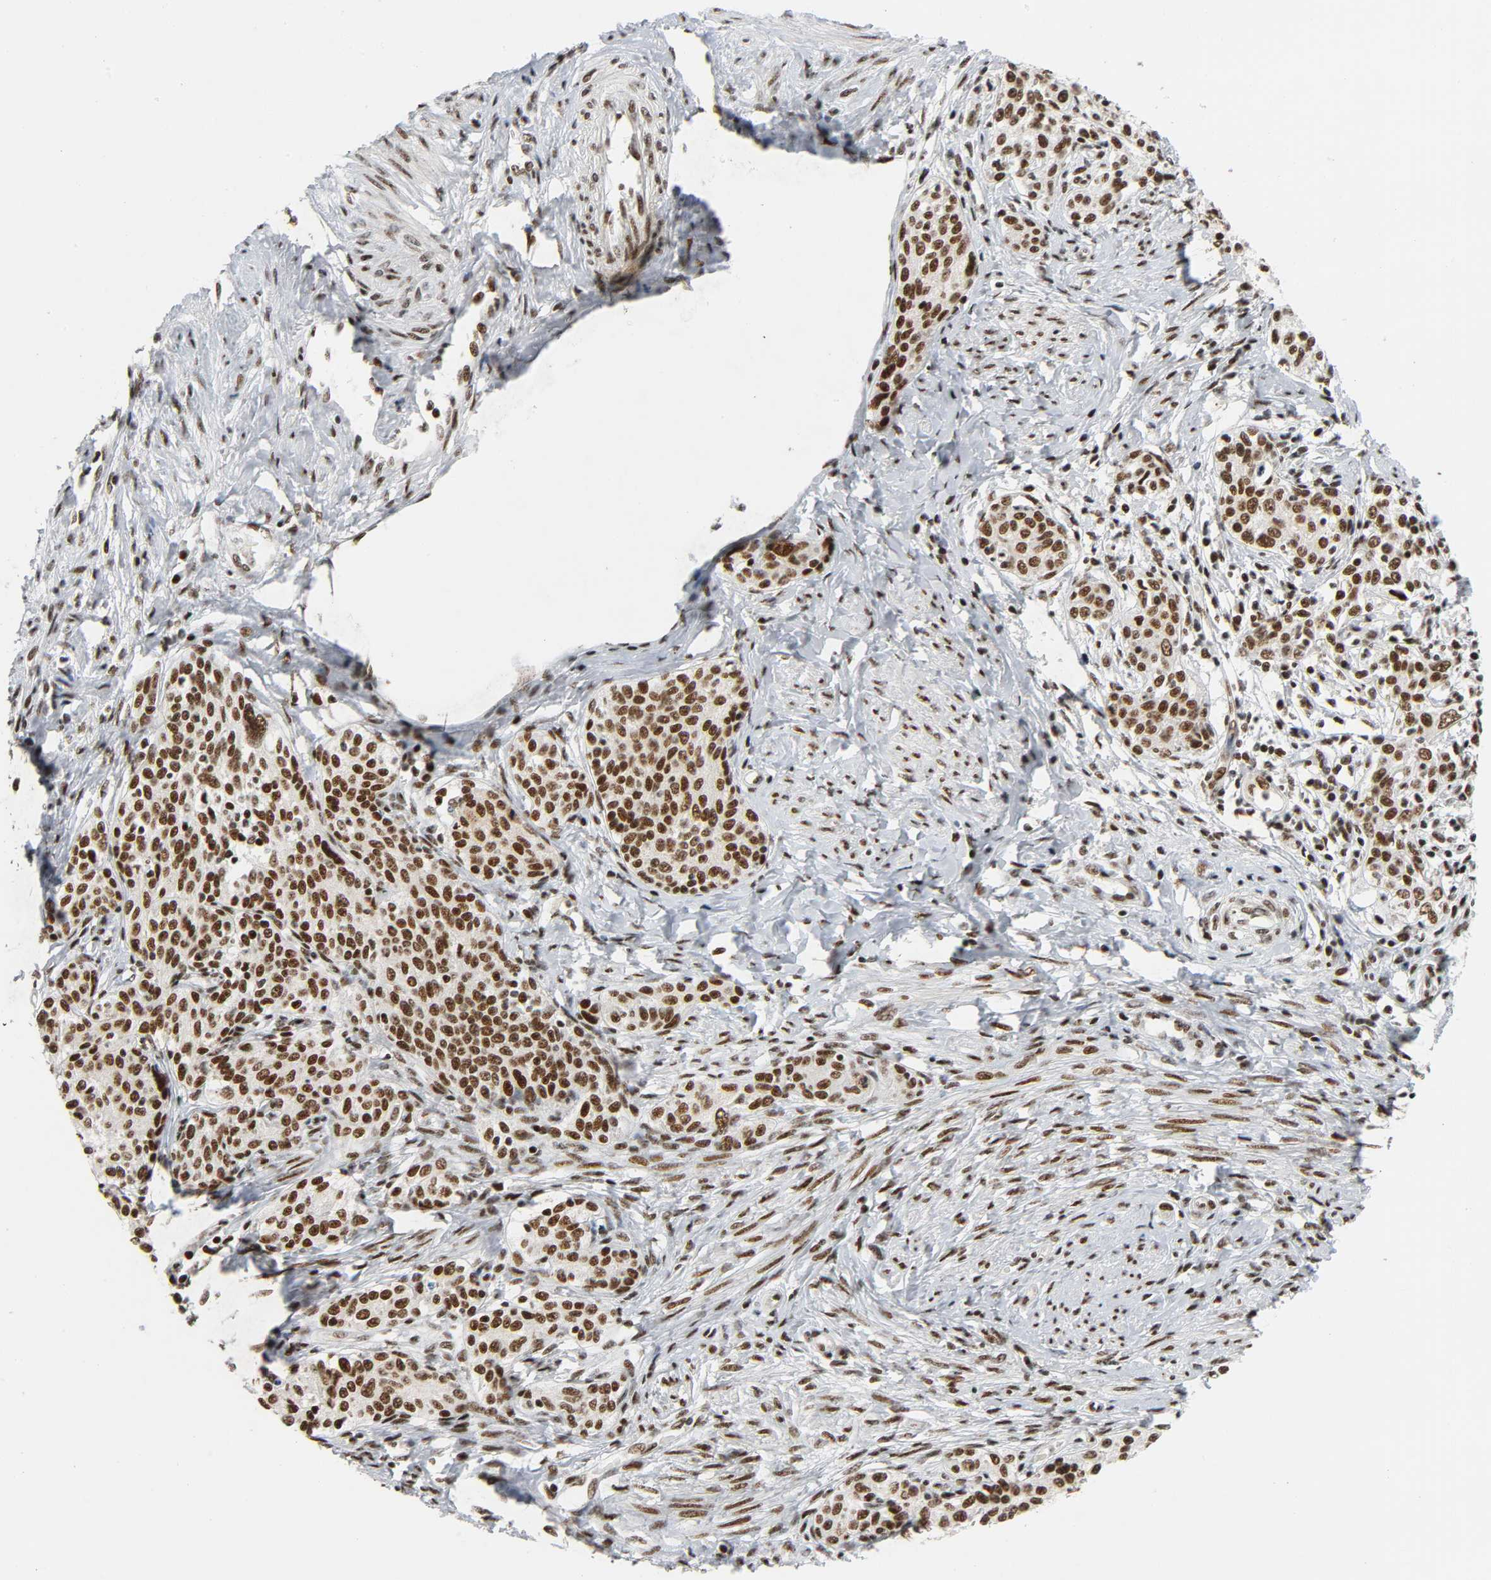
{"staining": {"intensity": "strong", "quantity": ">75%", "location": "nuclear"}, "tissue": "cervical cancer", "cell_type": "Tumor cells", "image_type": "cancer", "snomed": [{"axis": "morphology", "description": "Squamous cell carcinoma, NOS"}, {"axis": "morphology", "description": "Adenocarcinoma, NOS"}, {"axis": "topography", "description": "Cervix"}], "caption": "Approximately >75% of tumor cells in adenocarcinoma (cervical) display strong nuclear protein positivity as visualized by brown immunohistochemical staining.", "gene": "CDK9", "patient": {"sex": "female", "age": 52}}